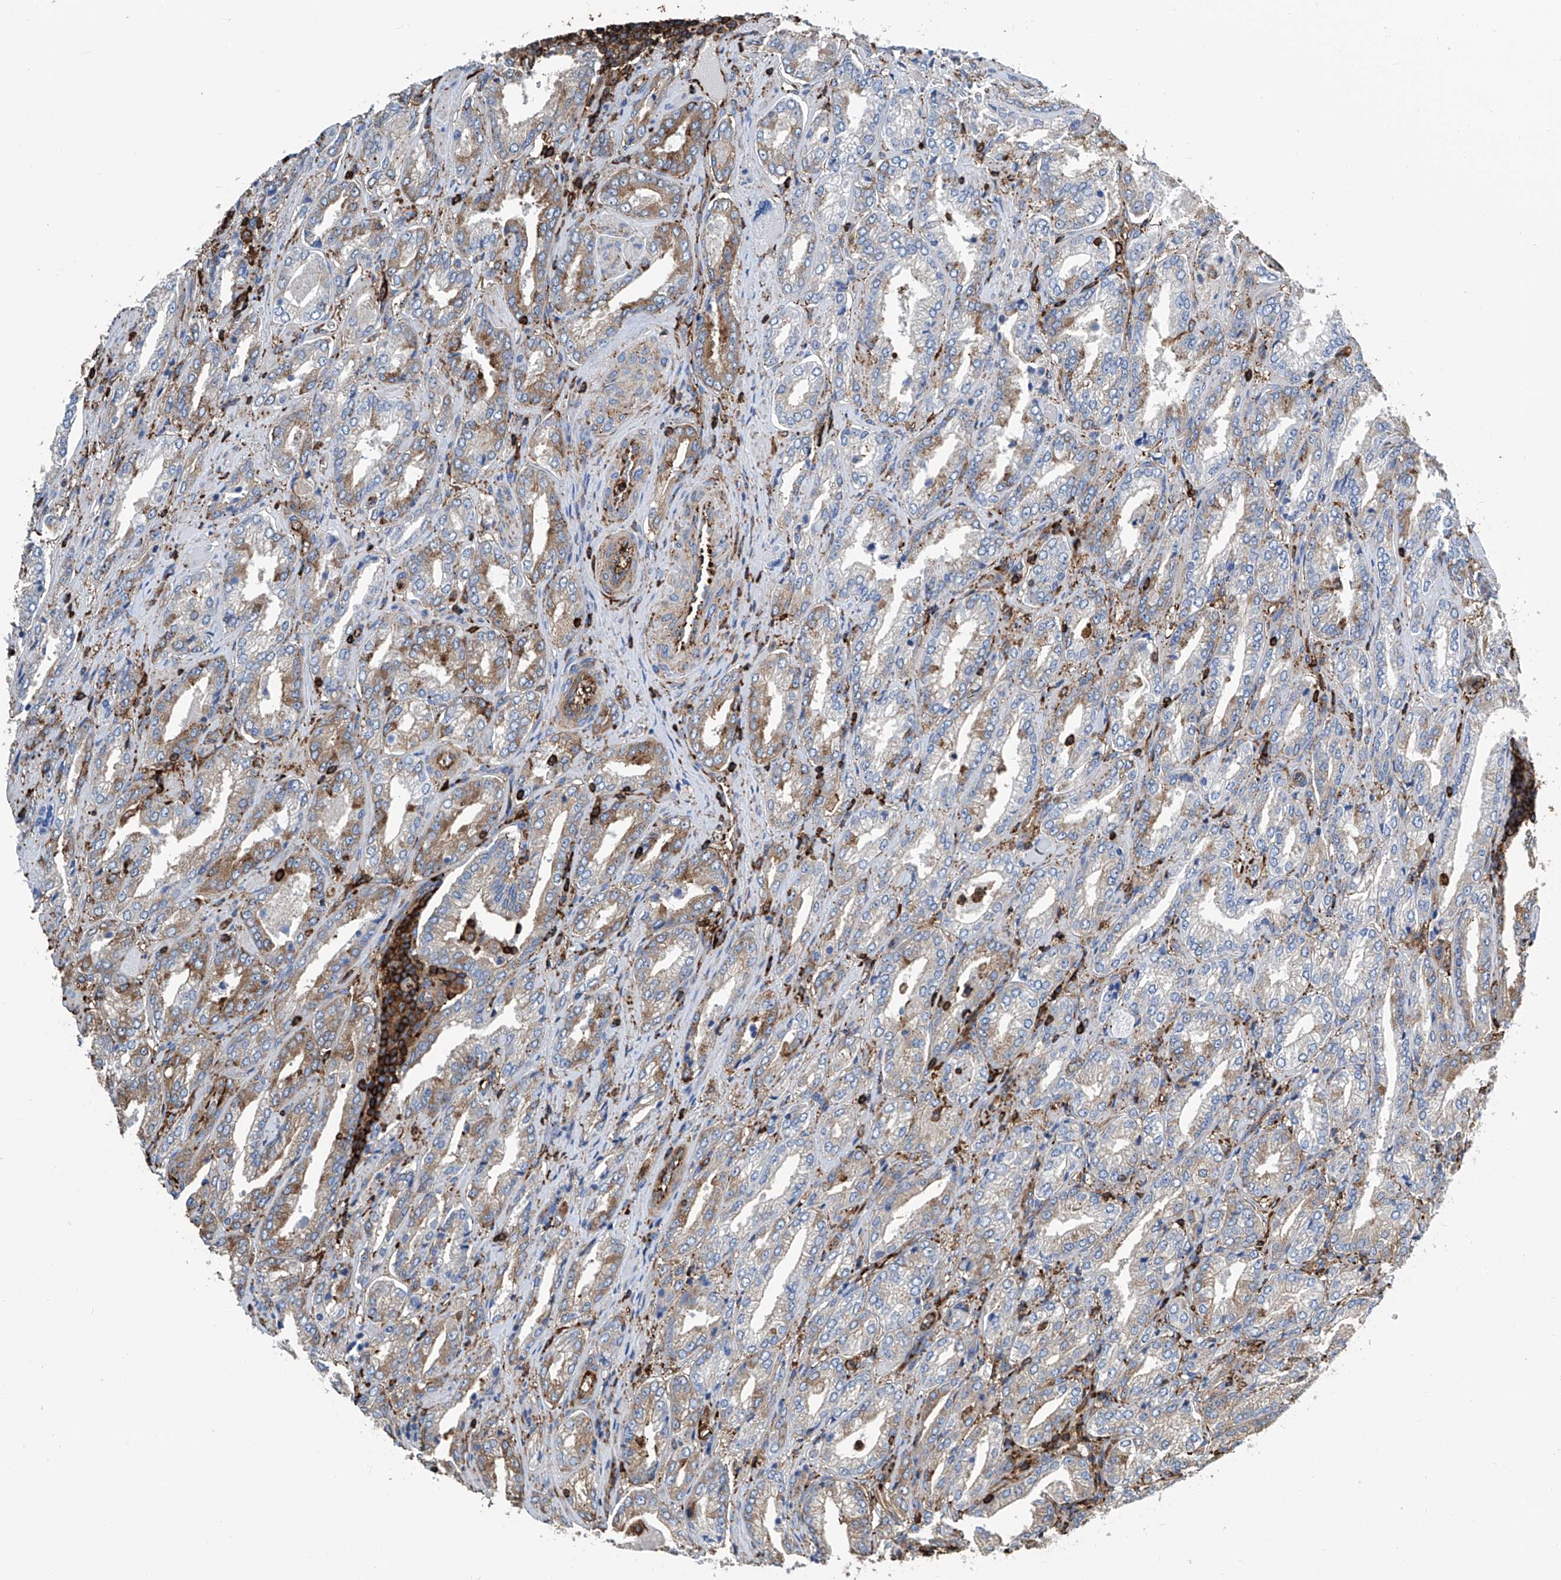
{"staining": {"intensity": "weak", "quantity": "25%-75%", "location": "cytoplasmic/membranous"}, "tissue": "prostate cancer", "cell_type": "Tumor cells", "image_type": "cancer", "snomed": [{"axis": "morphology", "description": "Adenocarcinoma, Low grade"}, {"axis": "topography", "description": "Prostate"}], "caption": "Protein staining reveals weak cytoplasmic/membranous expression in approximately 25%-75% of tumor cells in low-grade adenocarcinoma (prostate).", "gene": "ZNF484", "patient": {"sex": "male", "age": 62}}